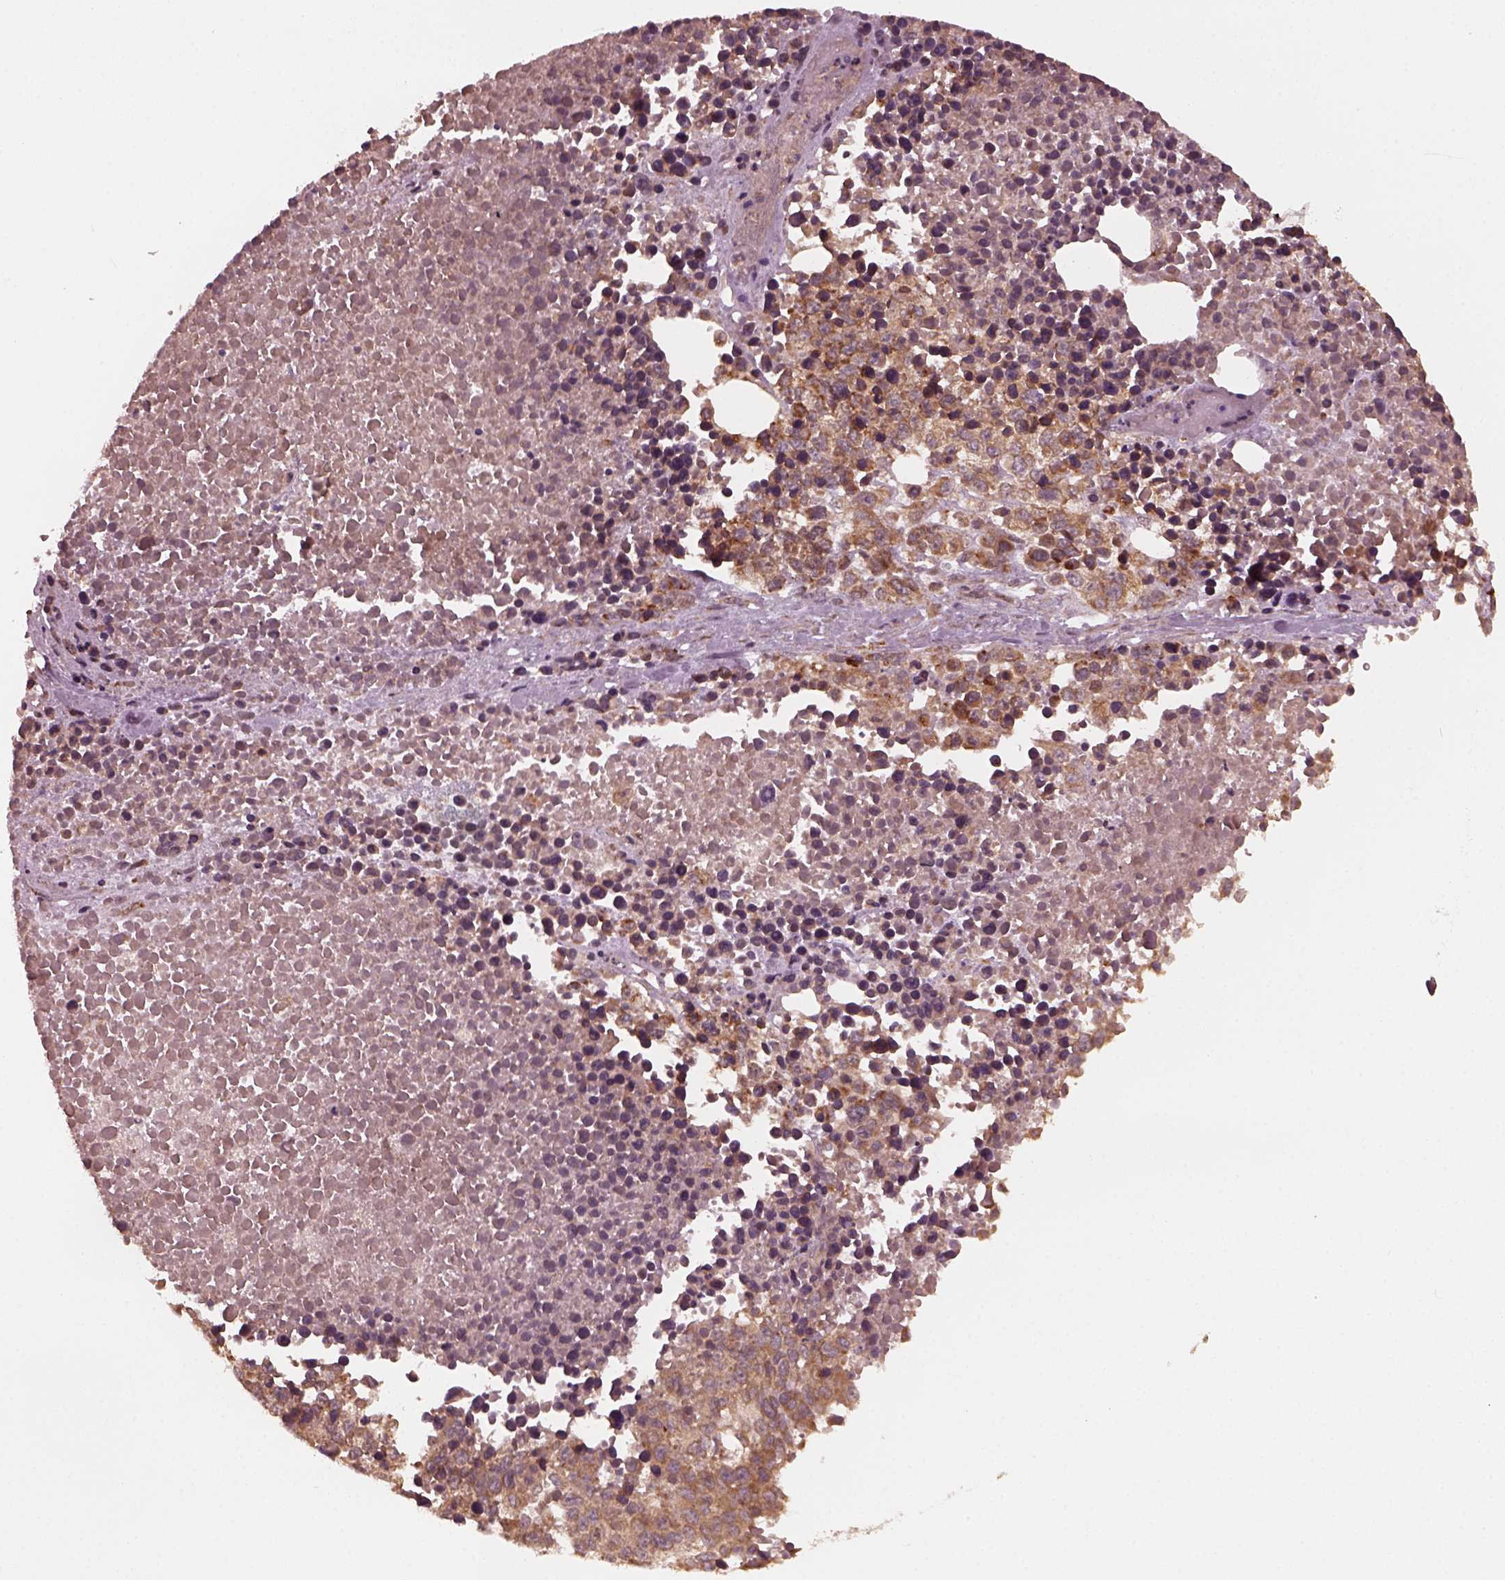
{"staining": {"intensity": "moderate", "quantity": ">75%", "location": "cytoplasmic/membranous"}, "tissue": "melanoma", "cell_type": "Tumor cells", "image_type": "cancer", "snomed": [{"axis": "morphology", "description": "Malignant melanoma, Metastatic site"}, {"axis": "topography", "description": "Skin"}], "caption": "Human malignant melanoma (metastatic site) stained with a protein marker demonstrates moderate staining in tumor cells.", "gene": "FAF2", "patient": {"sex": "male", "age": 84}}